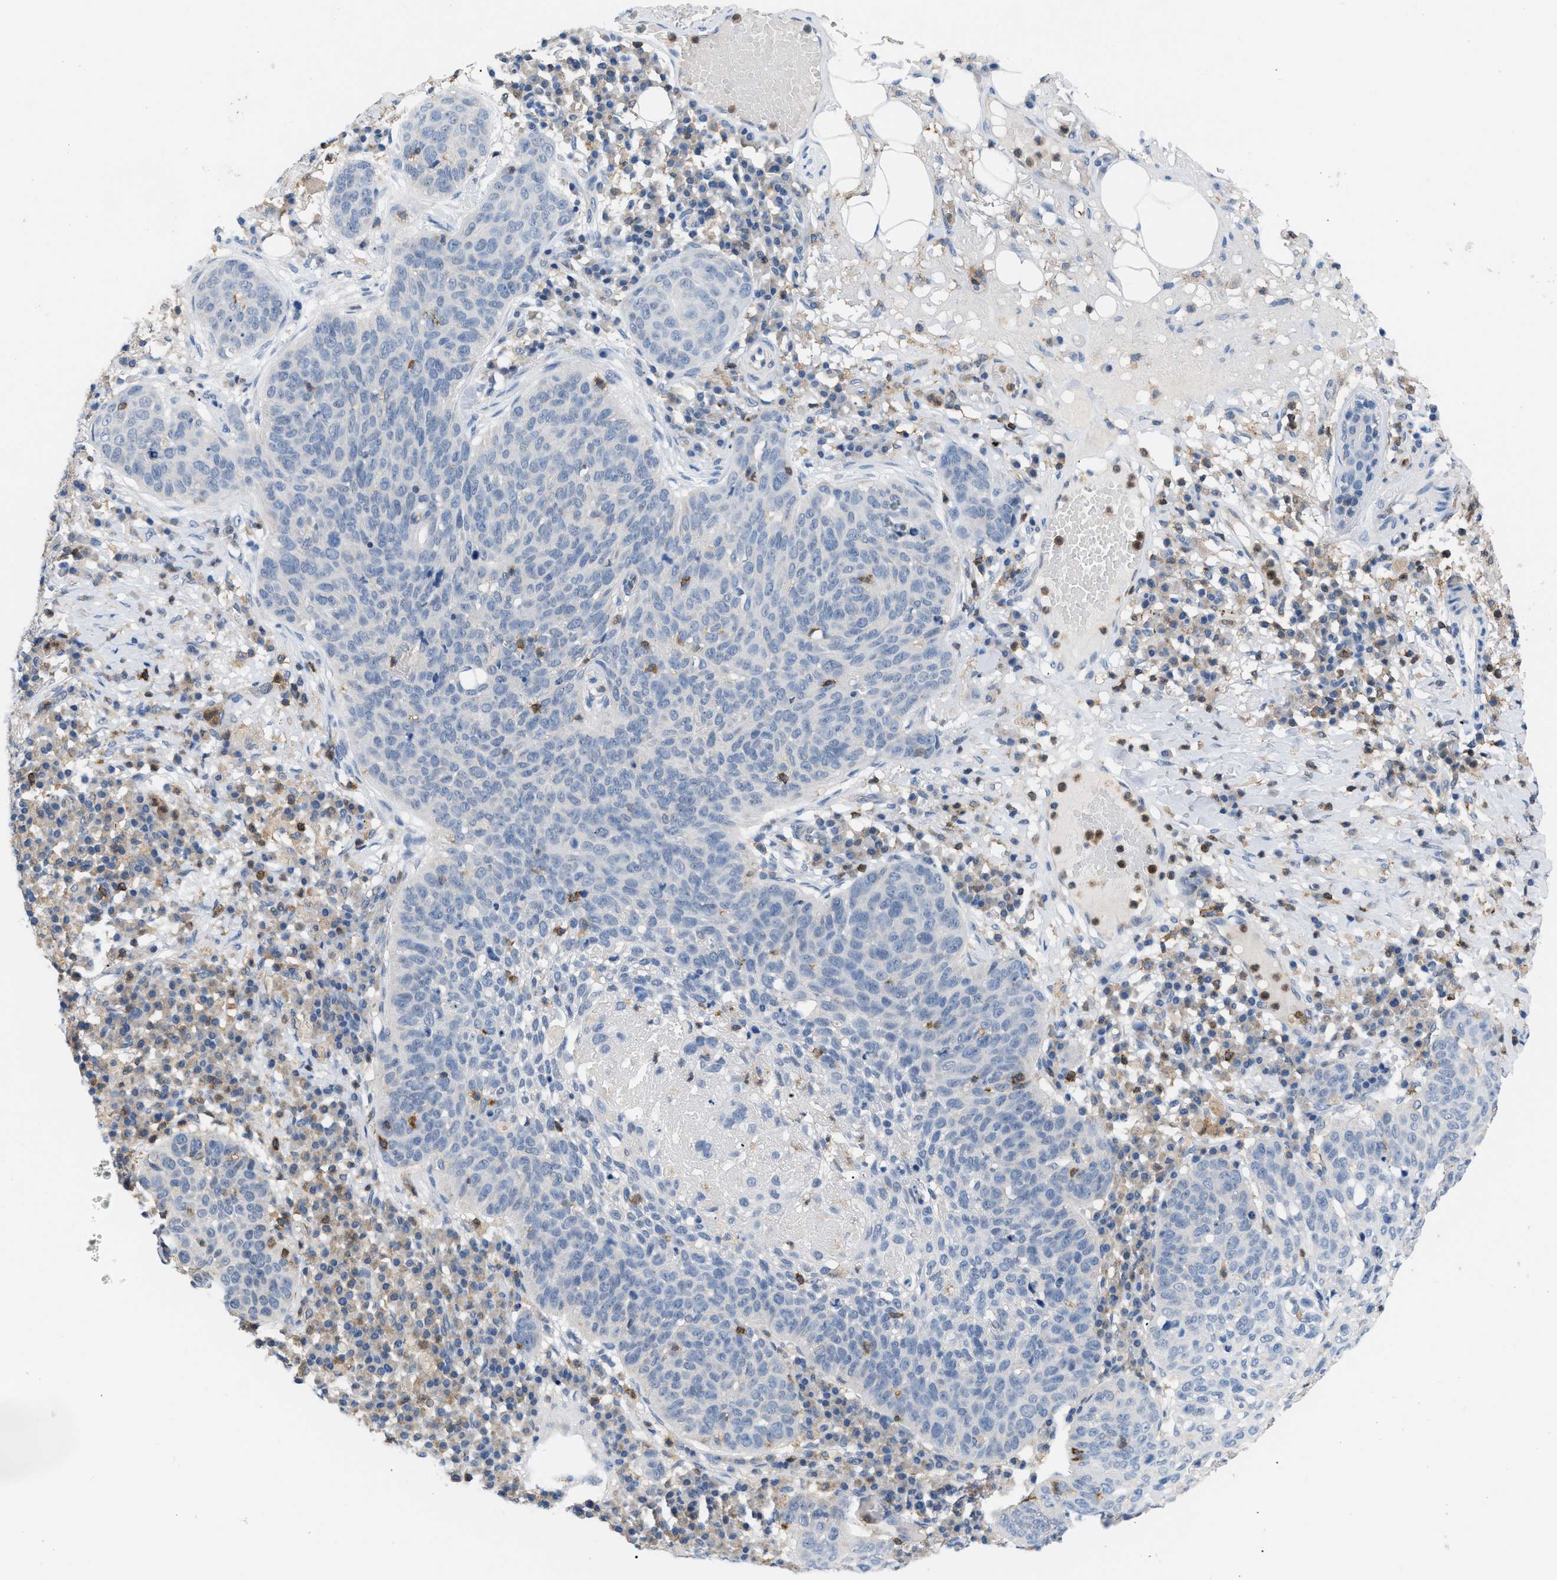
{"staining": {"intensity": "negative", "quantity": "none", "location": "none"}, "tissue": "skin cancer", "cell_type": "Tumor cells", "image_type": "cancer", "snomed": [{"axis": "morphology", "description": "Squamous cell carcinoma in situ, NOS"}, {"axis": "morphology", "description": "Squamous cell carcinoma, NOS"}, {"axis": "topography", "description": "Skin"}], "caption": "Tumor cells show no significant protein positivity in skin cancer (squamous cell carcinoma).", "gene": "INPP5D", "patient": {"sex": "male", "age": 93}}